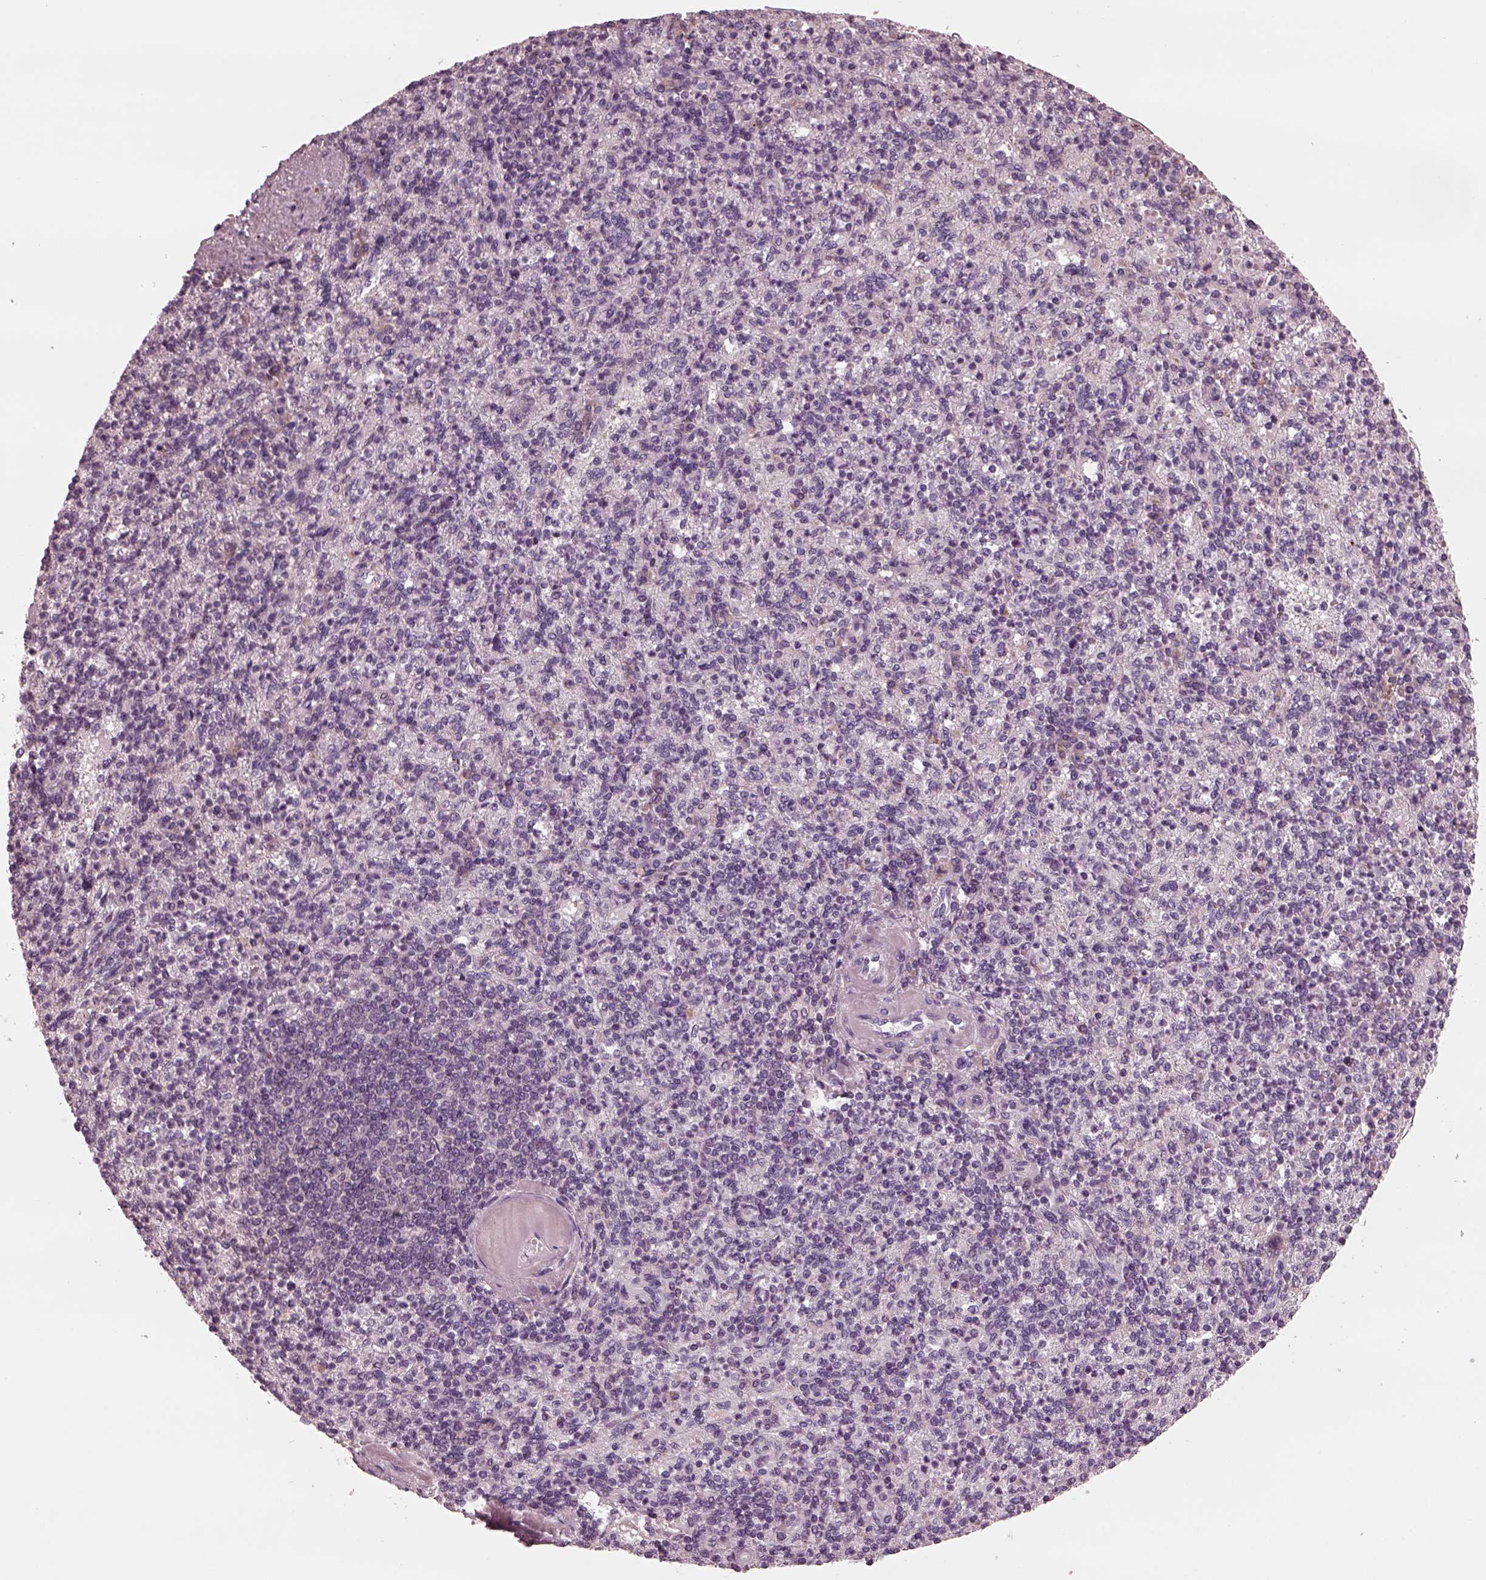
{"staining": {"intensity": "negative", "quantity": "none", "location": "none"}, "tissue": "spleen", "cell_type": "Cells in red pulp", "image_type": "normal", "snomed": [{"axis": "morphology", "description": "Normal tissue, NOS"}, {"axis": "topography", "description": "Spleen"}], "caption": "Benign spleen was stained to show a protein in brown. There is no significant expression in cells in red pulp.", "gene": "AP4M1", "patient": {"sex": "female", "age": 74}}